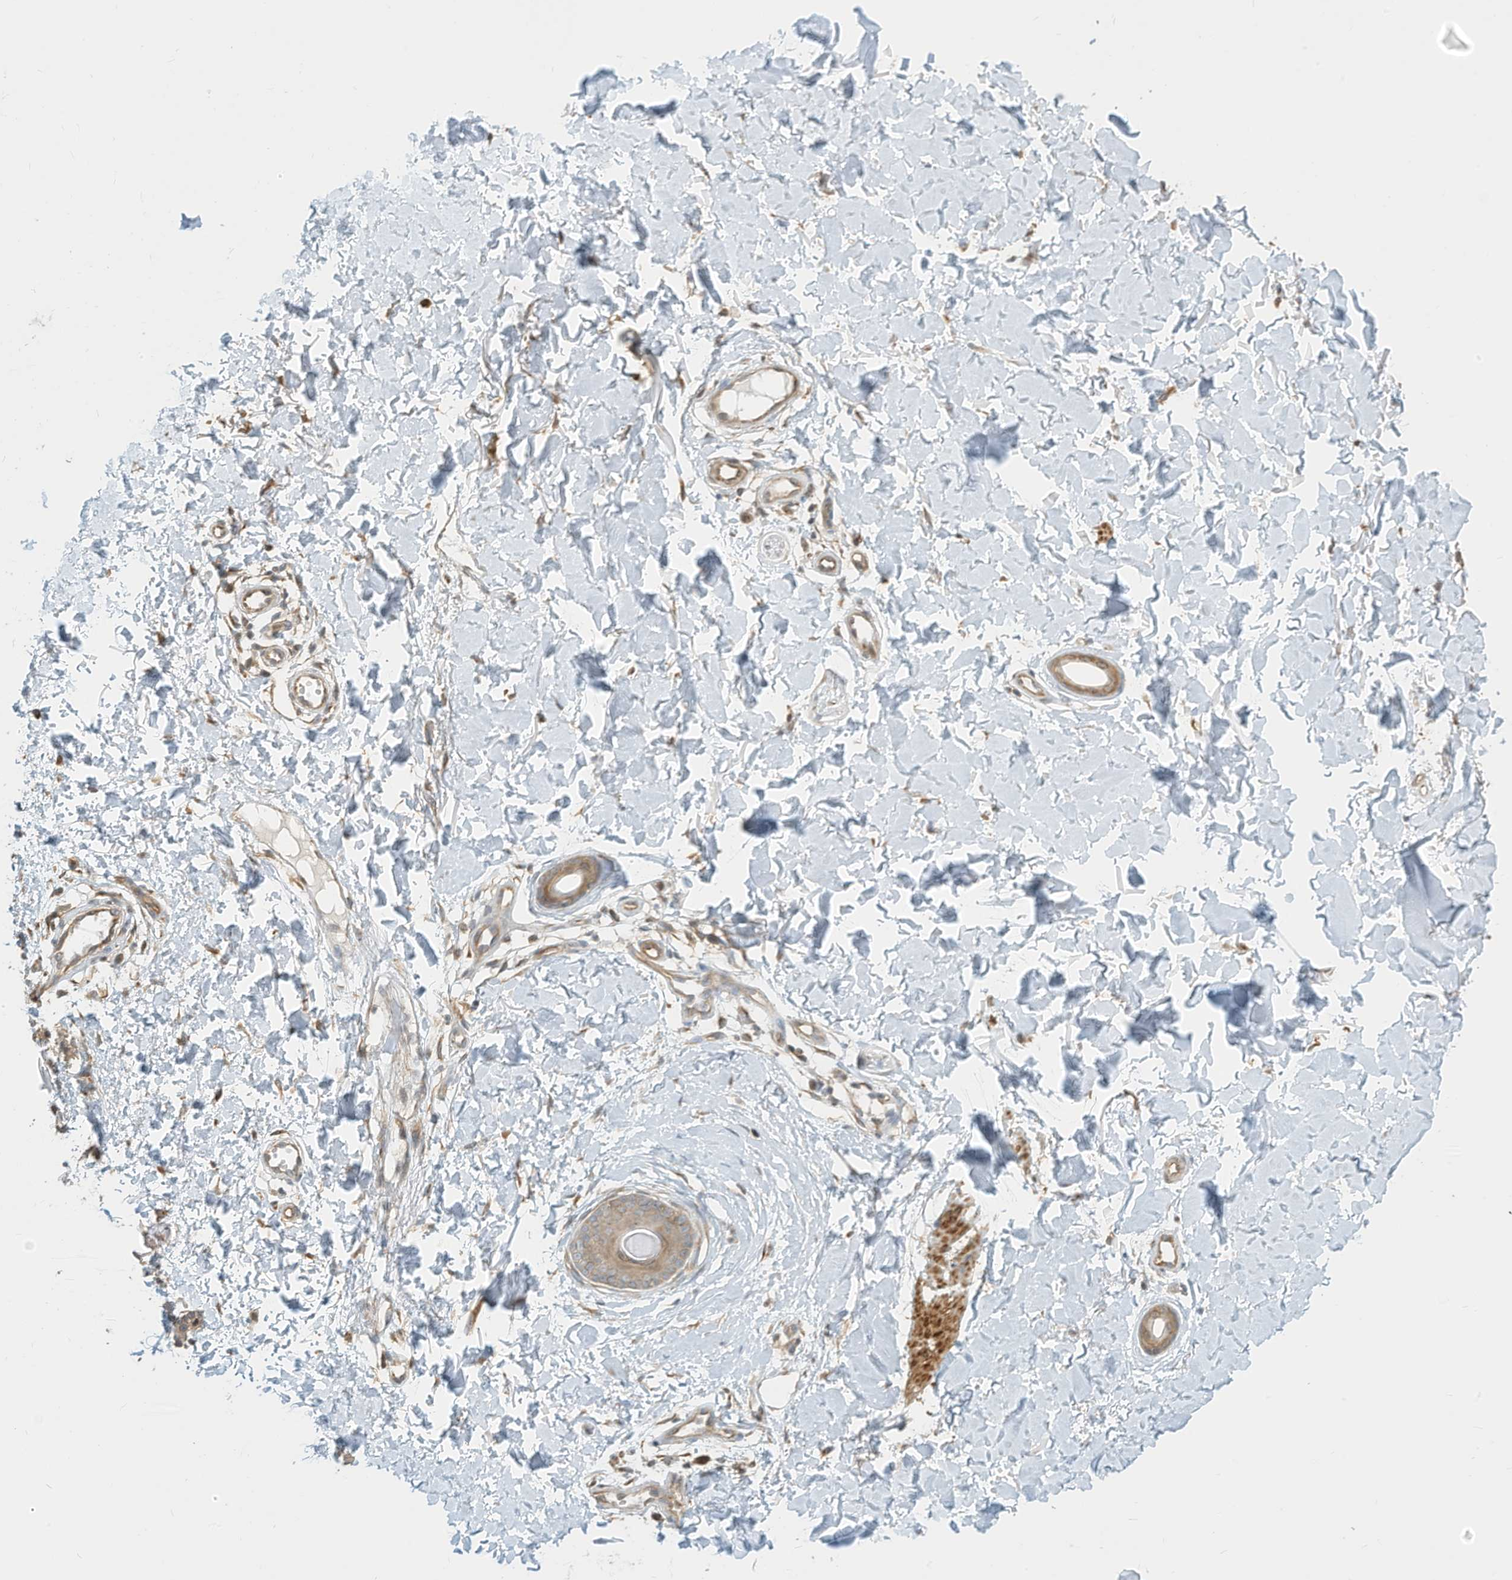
{"staining": {"intensity": "moderate", "quantity": ">75%", "location": "cytoplasmic/membranous"}, "tissue": "skin", "cell_type": "Fibroblasts", "image_type": "normal", "snomed": [{"axis": "morphology", "description": "Normal tissue, NOS"}, {"axis": "topography", "description": "Skin"}], "caption": "Fibroblasts show moderate cytoplasmic/membranous staining in approximately >75% of cells in benign skin.", "gene": "OFD1", "patient": {"sex": "male", "age": 37}}